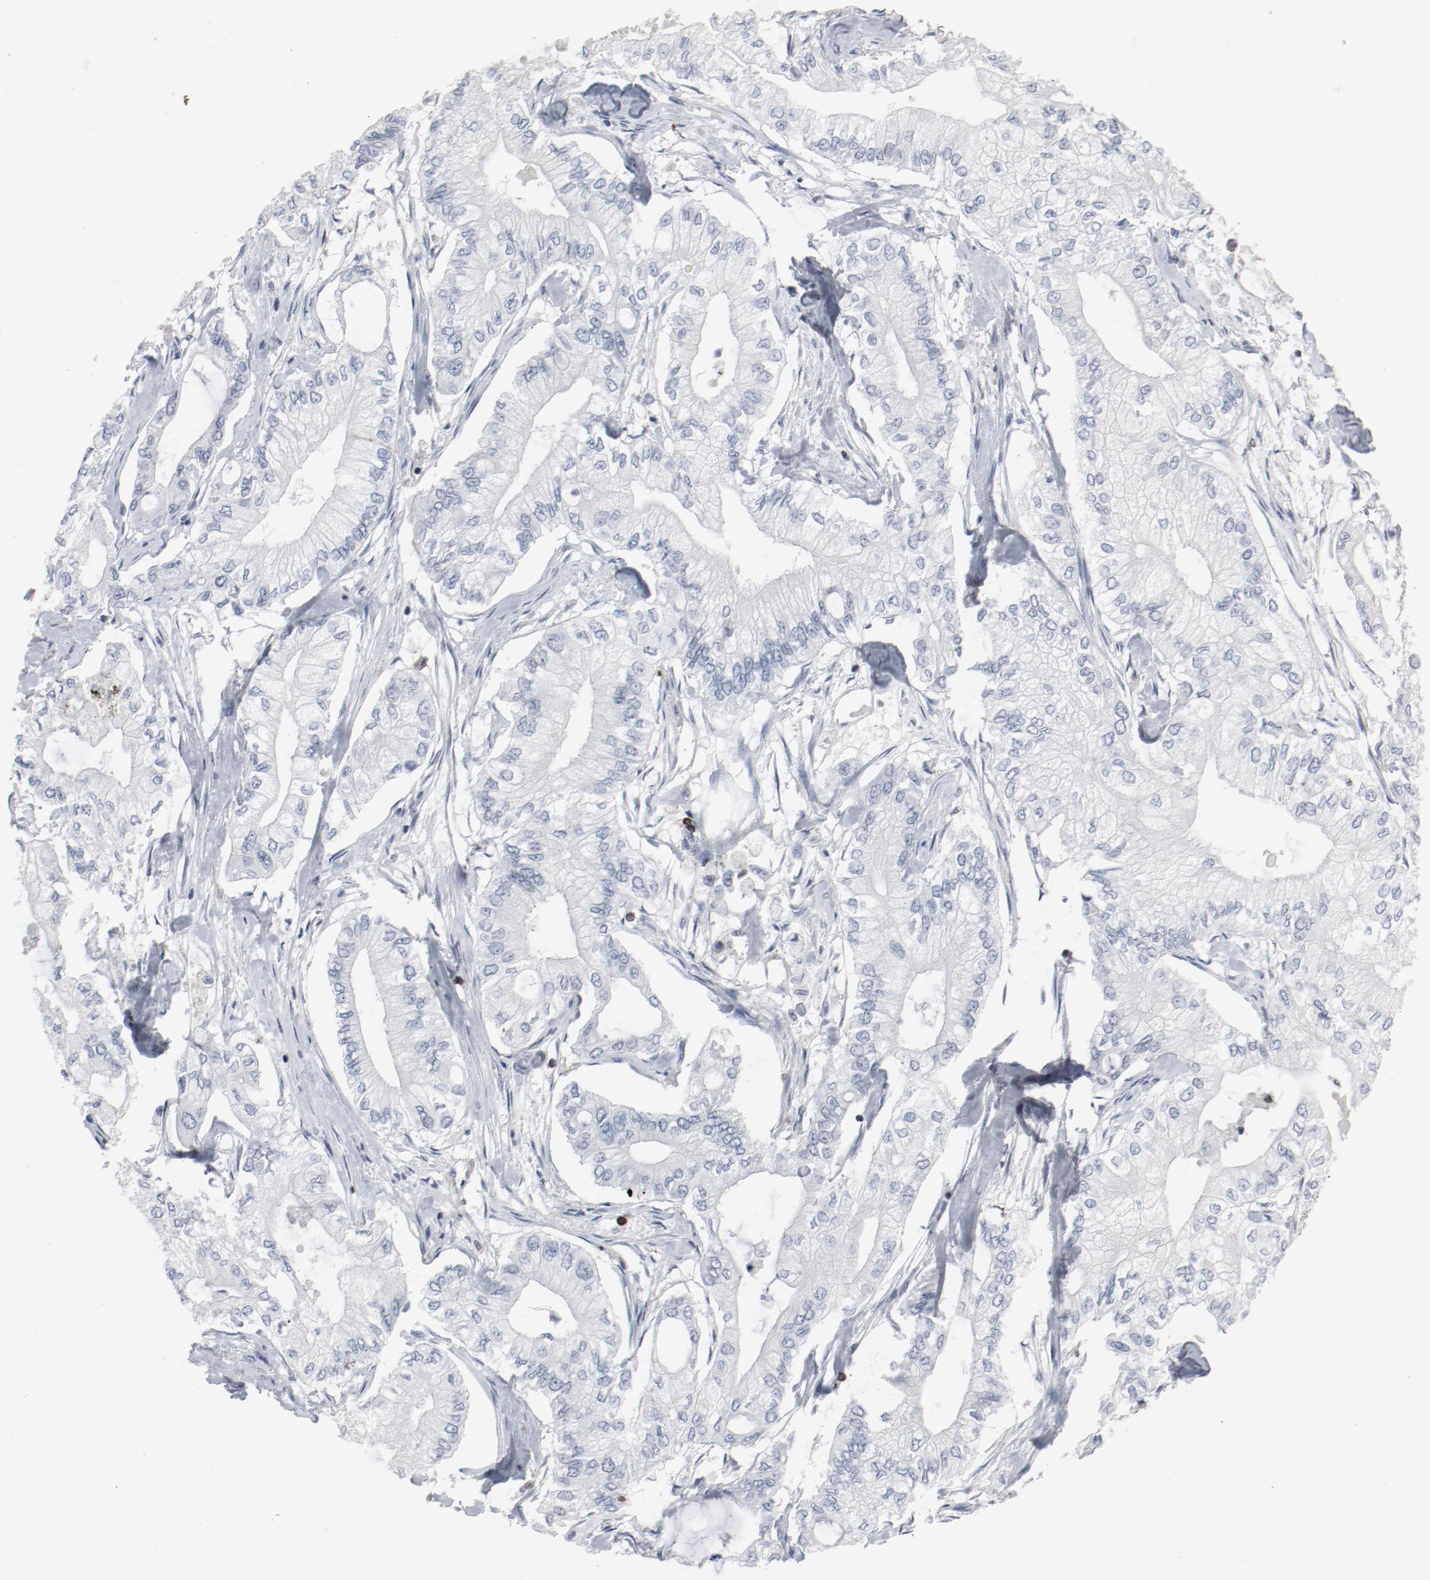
{"staining": {"intensity": "negative", "quantity": "none", "location": "none"}, "tissue": "pancreatic cancer", "cell_type": "Tumor cells", "image_type": "cancer", "snomed": [{"axis": "morphology", "description": "Adenocarcinoma, NOS"}, {"axis": "topography", "description": "Pancreas"}], "caption": "A histopathology image of human pancreatic cancer (adenocarcinoma) is negative for staining in tumor cells.", "gene": "LCP2", "patient": {"sex": "male", "age": 79}}